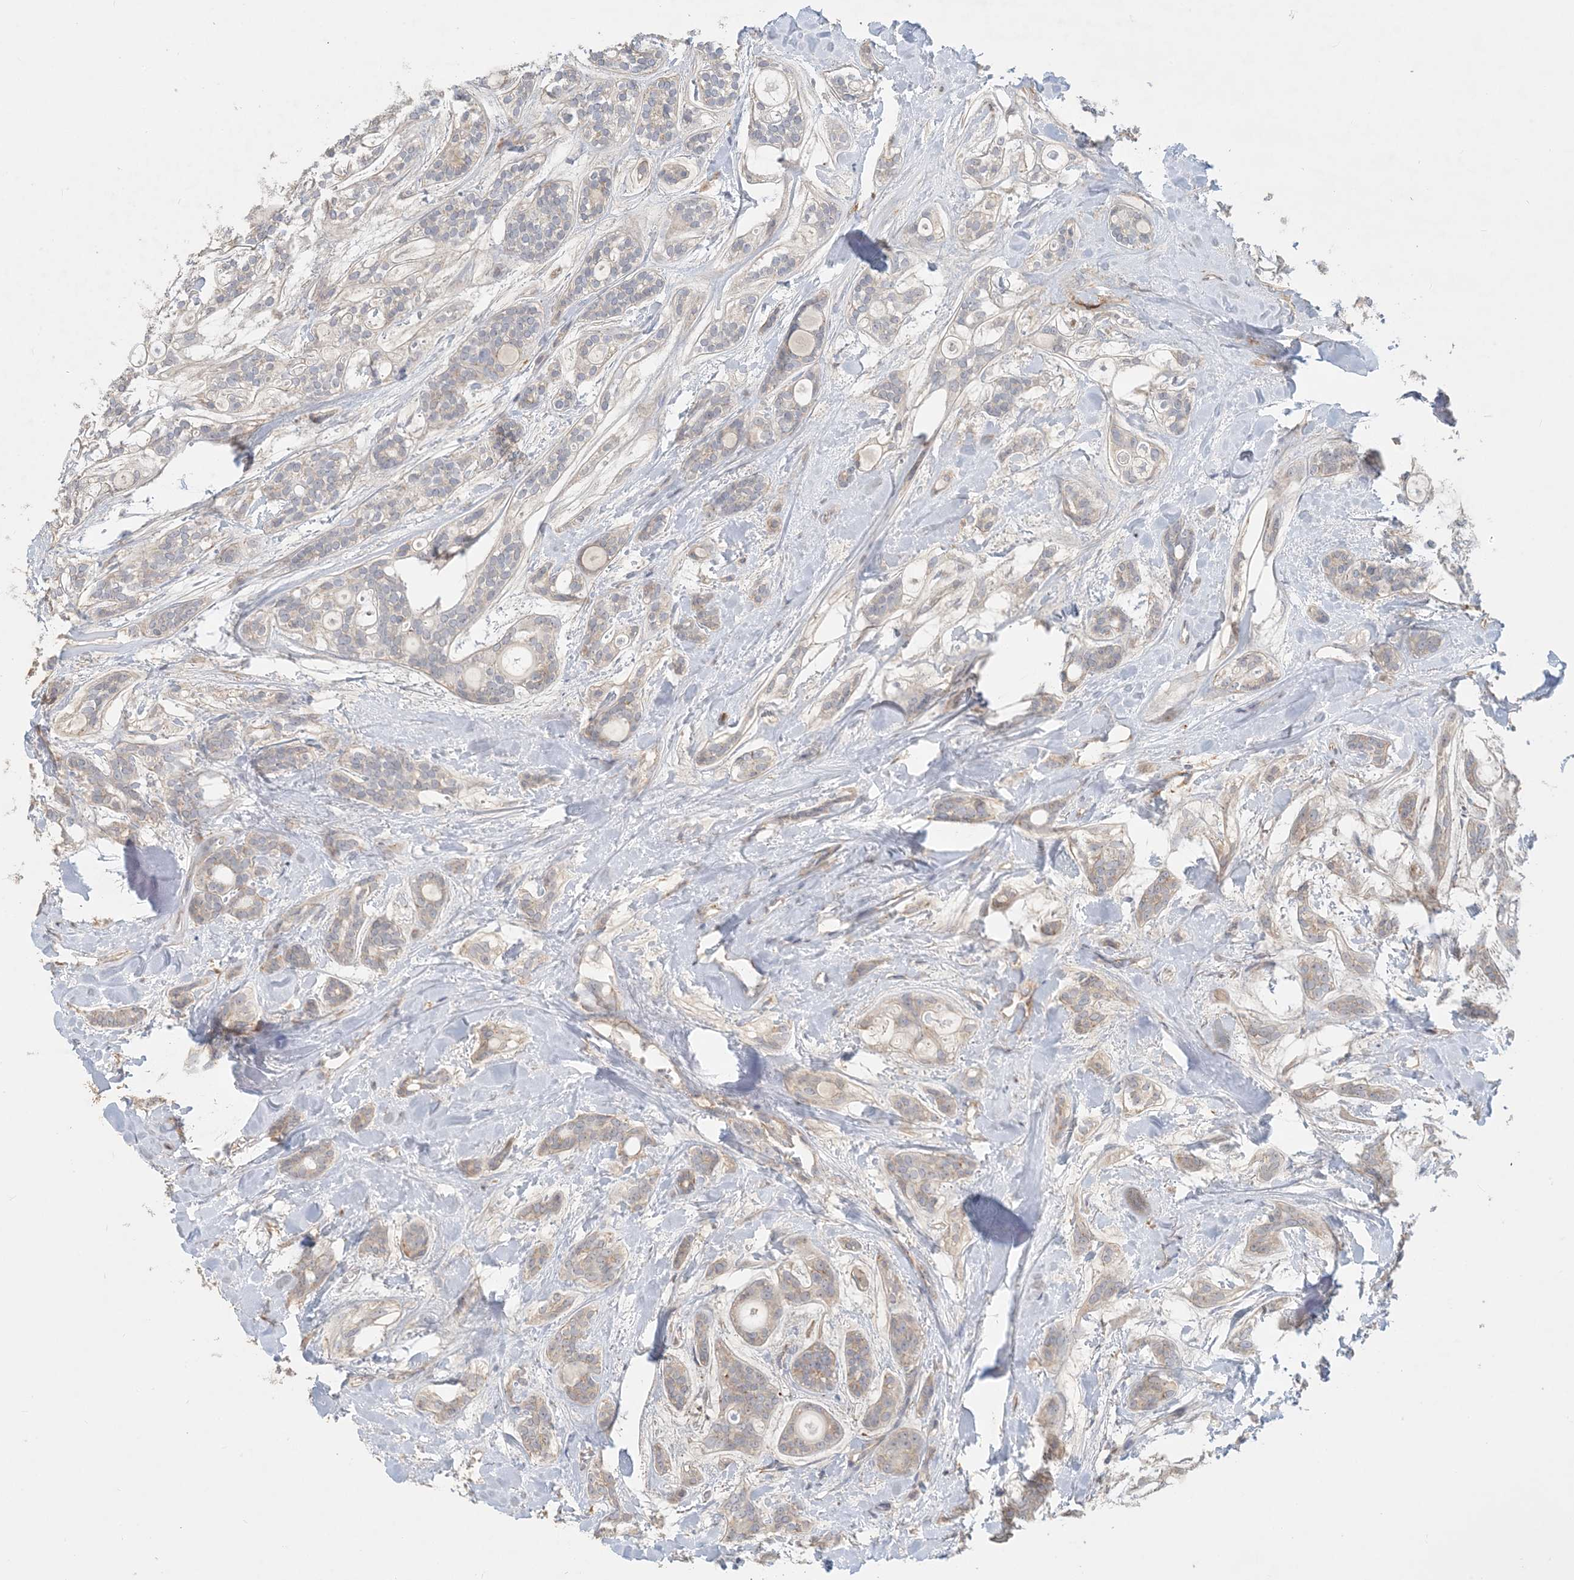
{"staining": {"intensity": "weak", "quantity": "25%-75%", "location": "cytoplasmic/membranous"}, "tissue": "head and neck cancer", "cell_type": "Tumor cells", "image_type": "cancer", "snomed": [{"axis": "morphology", "description": "Adenocarcinoma, NOS"}, {"axis": "topography", "description": "Head-Neck"}], "caption": "Weak cytoplasmic/membranous positivity is seen in about 25%-75% of tumor cells in head and neck adenocarcinoma. (DAB (3,3'-diaminobenzidine) IHC, brown staining for protein, blue staining for nuclei).", "gene": "SPPL2A", "patient": {"sex": "male", "age": 66}}